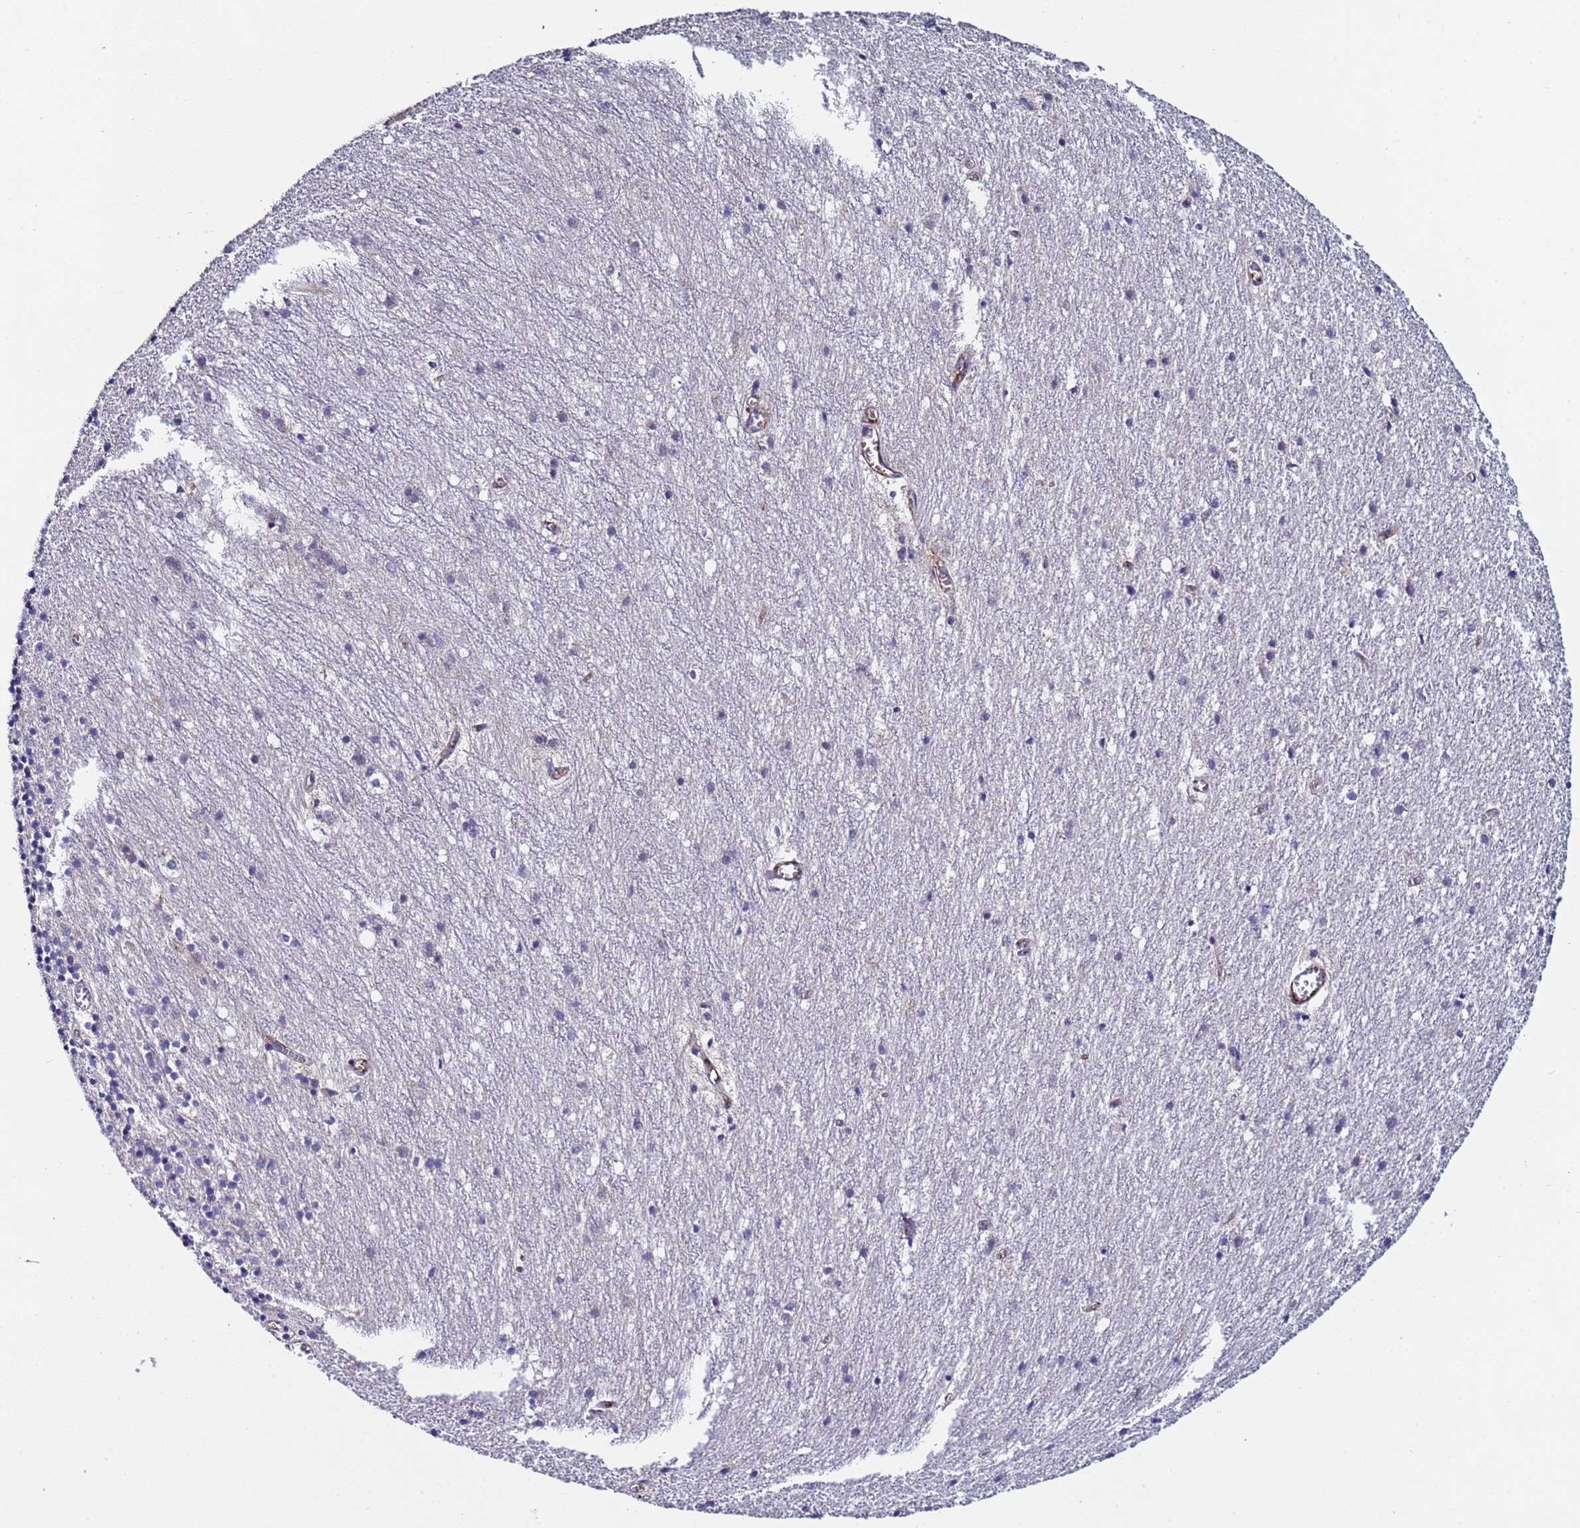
{"staining": {"intensity": "negative", "quantity": "none", "location": "none"}, "tissue": "cerebellum", "cell_type": "Cells in granular layer", "image_type": "normal", "snomed": [{"axis": "morphology", "description": "Normal tissue, NOS"}, {"axis": "topography", "description": "Cerebellum"}], "caption": "Immunohistochemistry (IHC) of benign human cerebellum reveals no expression in cells in granular layer.", "gene": "ZNF248", "patient": {"sex": "male", "age": 54}}